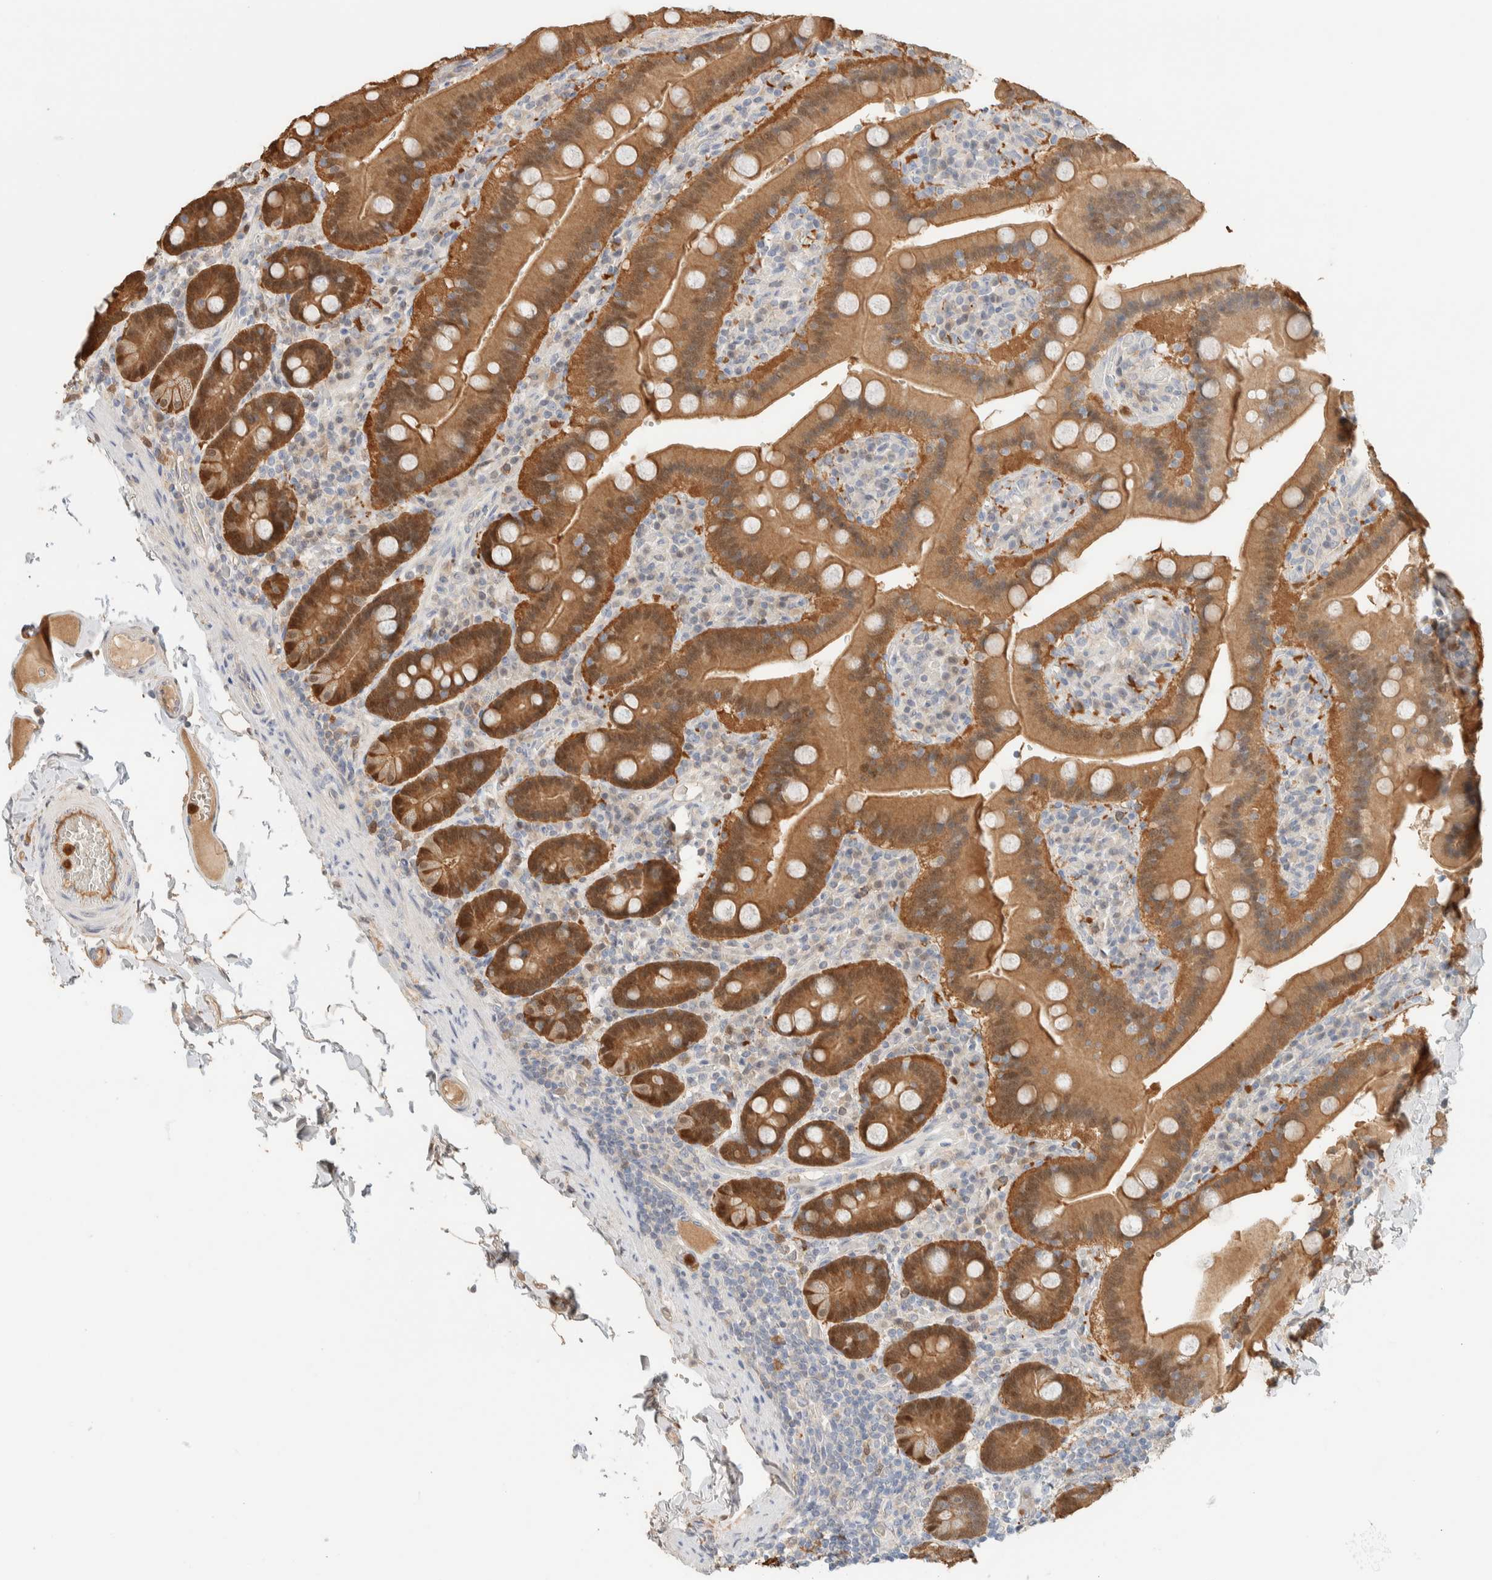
{"staining": {"intensity": "strong", "quantity": ">75%", "location": "cytoplasmic/membranous,nuclear"}, "tissue": "duodenum", "cell_type": "Glandular cells", "image_type": "normal", "snomed": [{"axis": "morphology", "description": "Normal tissue, NOS"}, {"axis": "topography", "description": "Duodenum"}], "caption": "A histopathology image of duodenum stained for a protein displays strong cytoplasmic/membranous,nuclear brown staining in glandular cells. (DAB = brown stain, brightfield microscopy at high magnification).", "gene": "SETD4", "patient": {"sex": "female", "age": 62}}